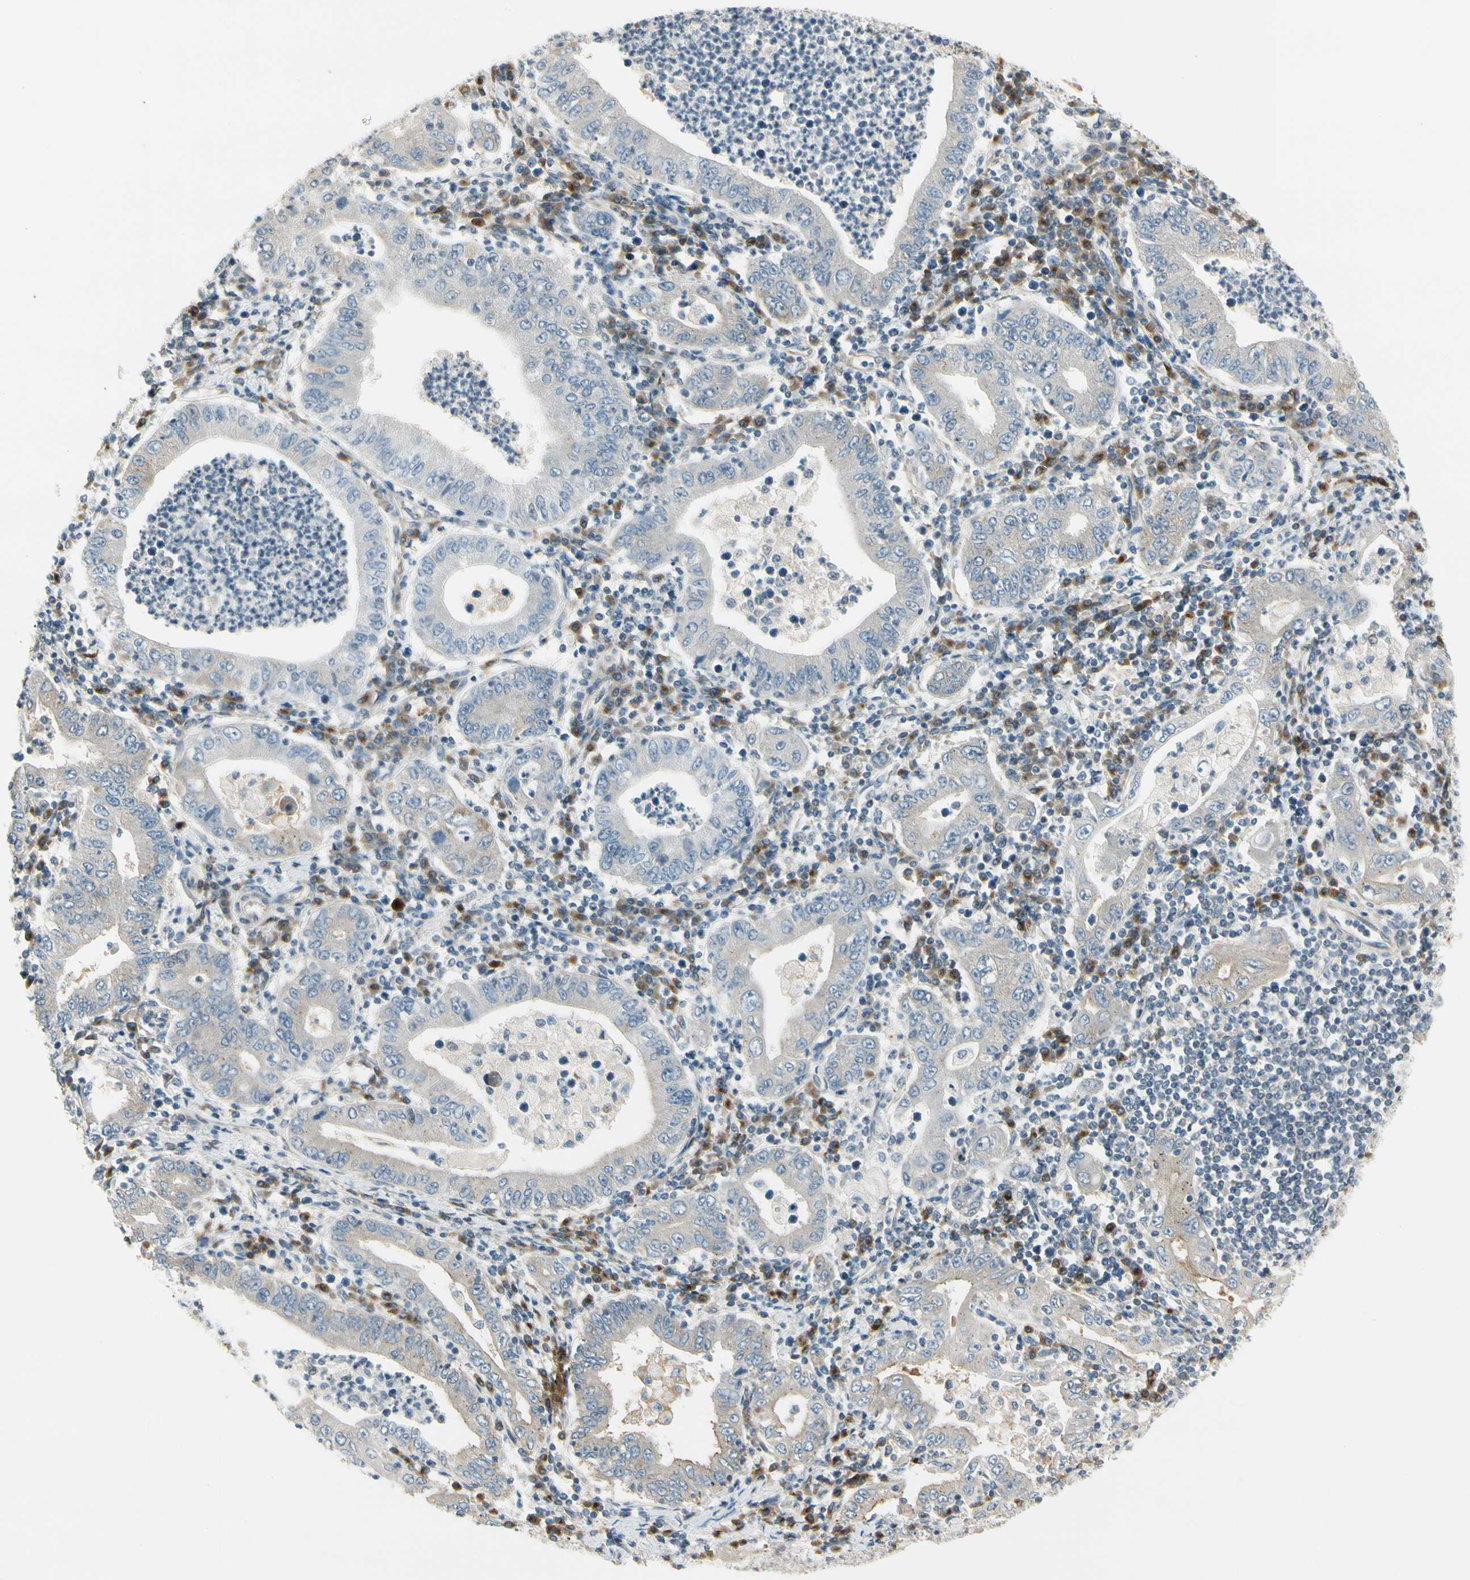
{"staining": {"intensity": "weak", "quantity": "<25%", "location": "cytoplasmic/membranous"}, "tissue": "stomach cancer", "cell_type": "Tumor cells", "image_type": "cancer", "snomed": [{"axis": "morphology", "description": "Normal tissue, NOS"}, {"axis": "morphology", "description": "Adenocarcinoma, NOS"}, {"axis": "topography", "description": "Esophagus"}, {"axis": "topography", "description": "Stomach, upper"}, {"axis": "topography", "description": "Peripheral nerve tissue"}], "caption": "Immunohistochemistry photomicrograph of neoplastic tissue: human adenocarcinoma (stomach) stained with DAB reveals no significant protein staining in tumor cells.", "gene": "MANSC1", "patient": {"sex": "male", "age": 62}}